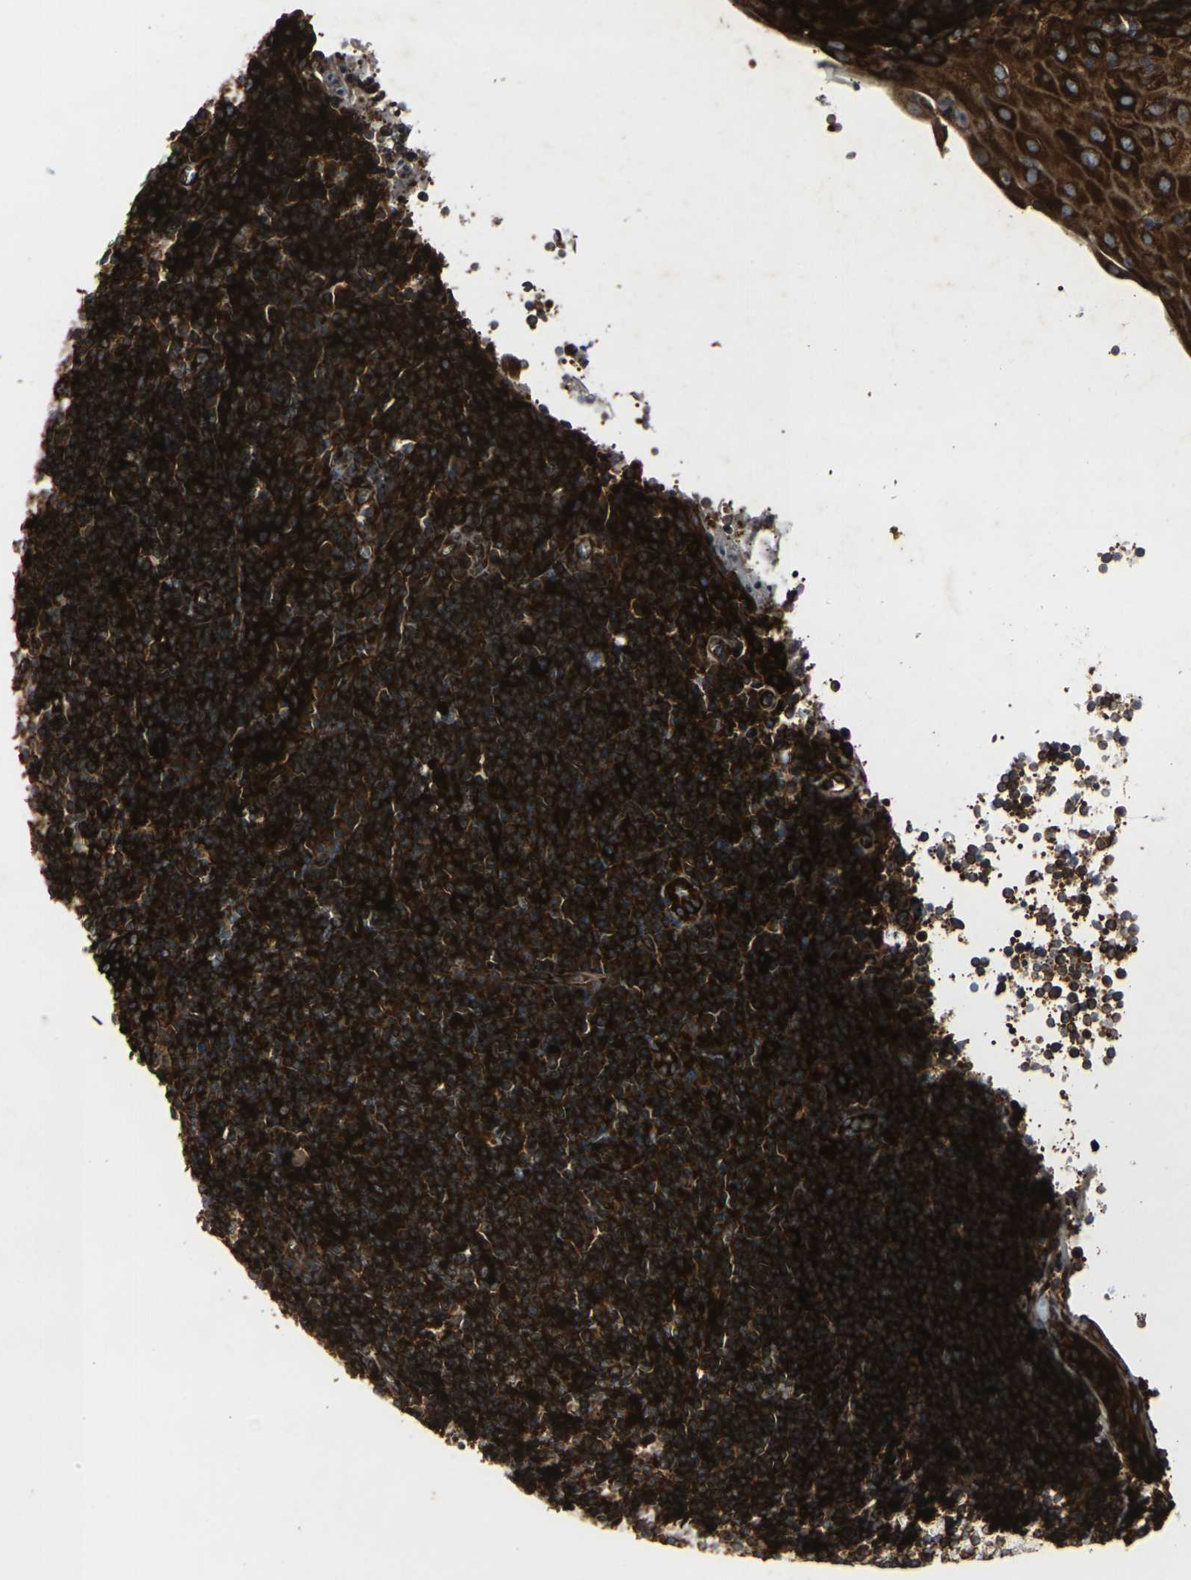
{"staining": {"intensity": "strong", "quantity": ">75%", "location": "cytoplasmic/membranous"}, "tissue": "tonsil", "cell_type": "Germinal center cells", "image_type": "normal", "snomed": [{"axis": "morphology", "description": "Normal tissue, NOS"}, {"axis": "topography", "description": "Tonsil"}], "caption": "Immunohistochemistry (IHC) image of benign tonsil: tonsil stained using IHC displays high levels of strong protein expression localized specifically in the cytoplasmic/membranous of germinal center cells, appearing as a cytoplasmic/membranous brown color.", "gene": "MARCHF2", "patient": {"sex": "male", "age": 37}}